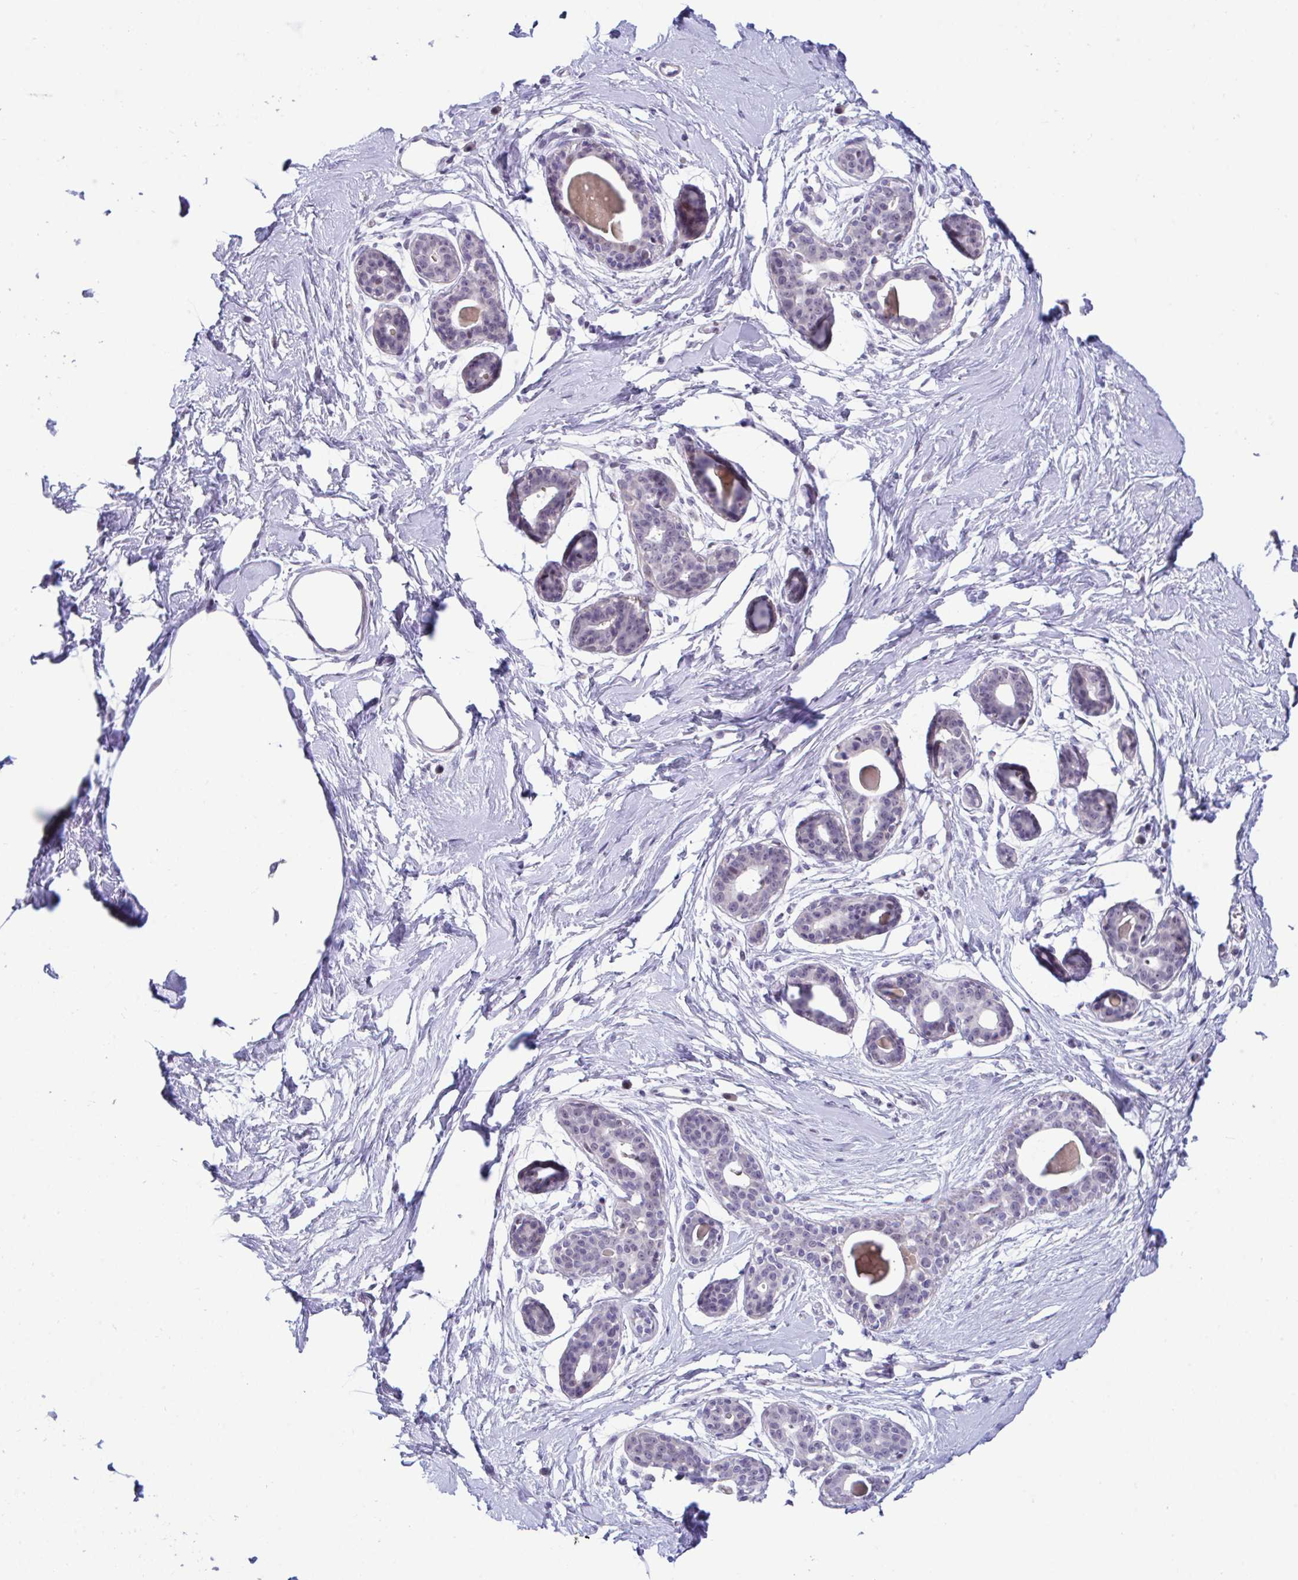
{"staining": {"intensity": "negative", "quantity": "none", "location": "none"}, "tissue": "breast", "cell_type": "Adipocytes", "image_type": "normal", "snomed": [{"axis": "morphology", "description": "Normal tissue, NOS"}, {"axis": "topography", "description": "Breast"}], "caption": "Human breast stained for a protein using IHC shows no staining in adipocytes.", "gene": "USP35", "patient": {"sex": "female", "age": 45}}